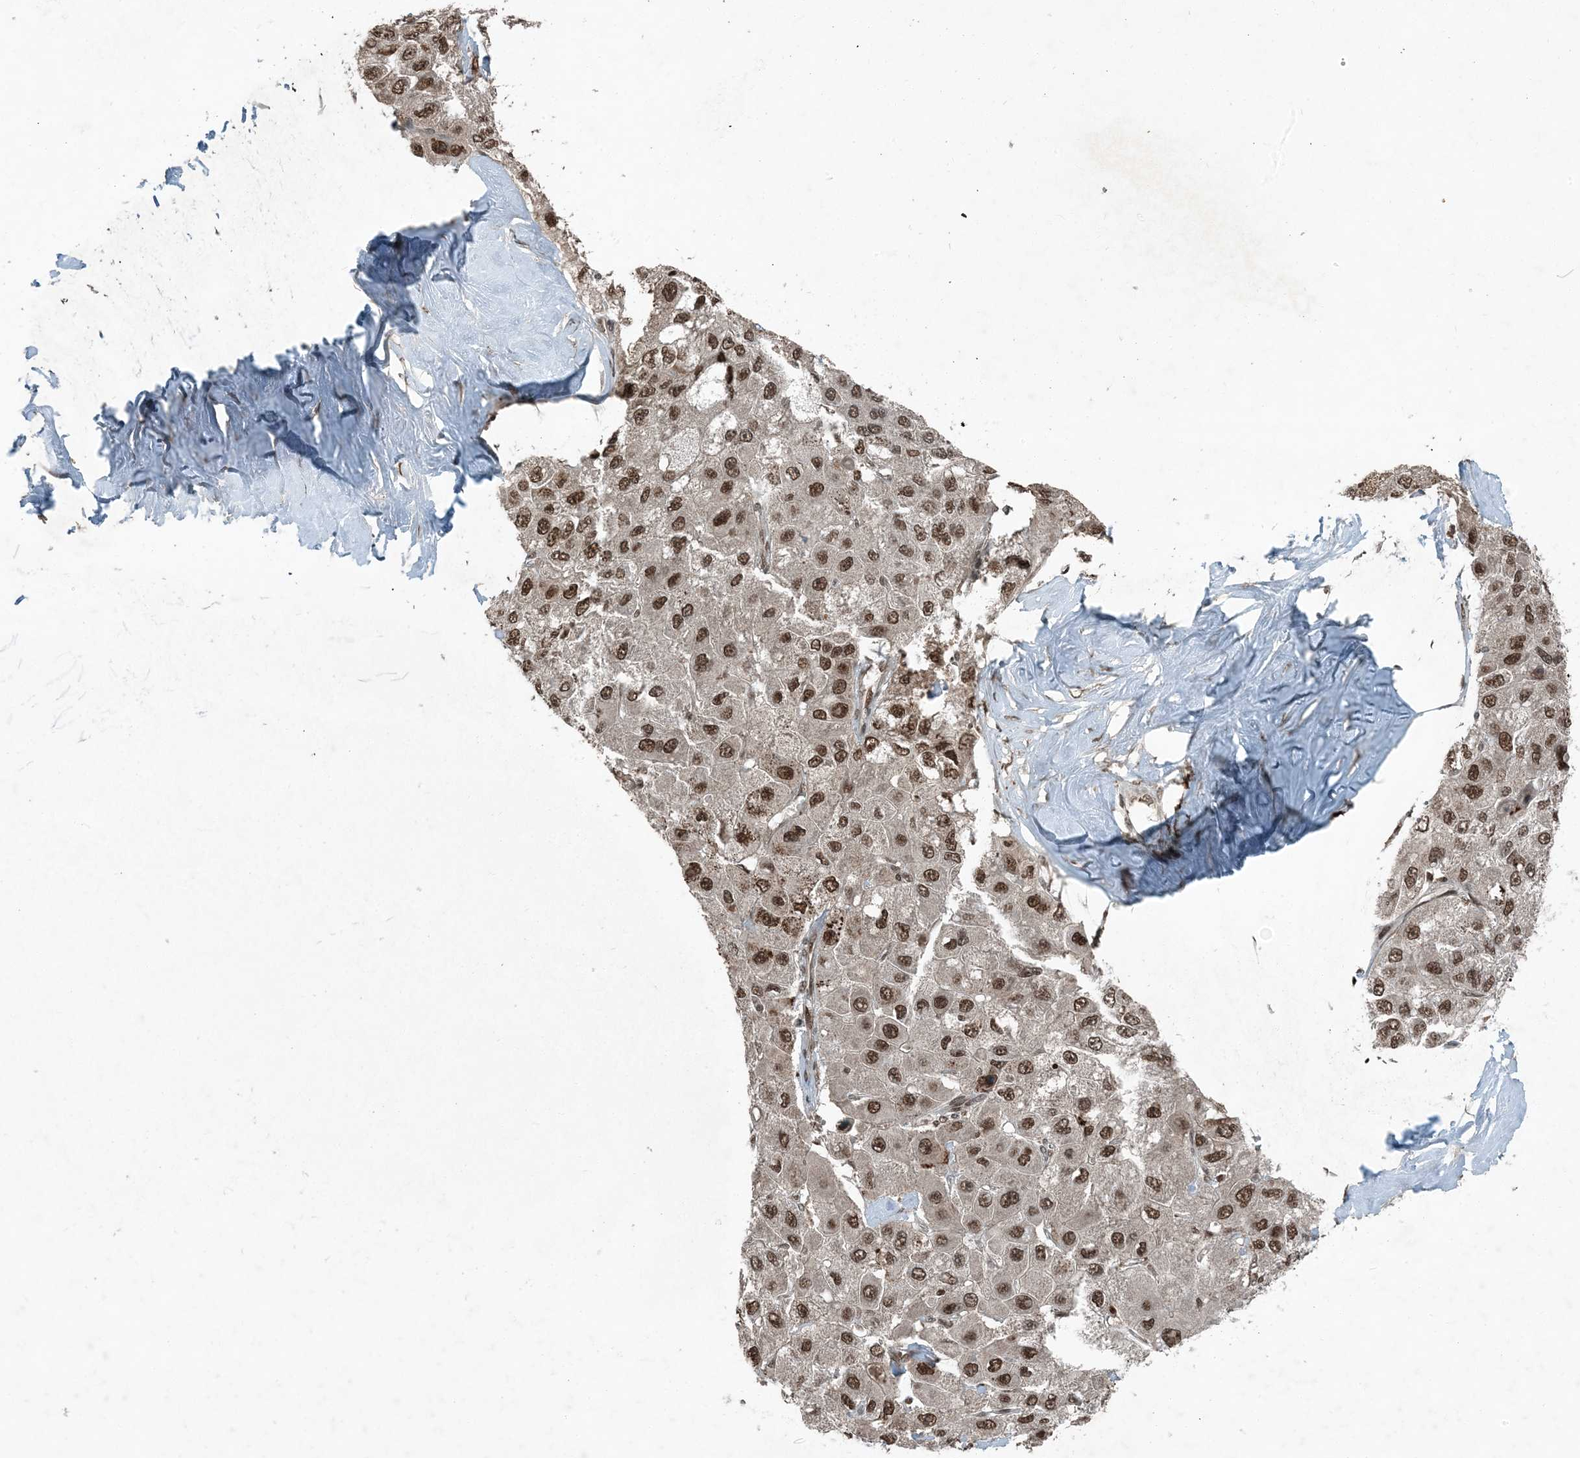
{"staining": {"intensity": "moderate", "quantity": ">75%", "location": "nuclear"}, "tissue": "liver cancer", "cell_type": "Tumor cells", "image_type": "cancer", "snomed": [{"axis": "morphology", "description": "Carcinoma, Hepatocellular, NOS"}, {"axis": "topography", "description": "Liver"}], "caption": "This image shows IHC staining of human liver cancer (hepatocellular carcinoma), with medium moderate nuclear staining in about >75% of tumor cells.", "gene": "TRAPPC12", "patient": {"sex": "male", "age": 80}}